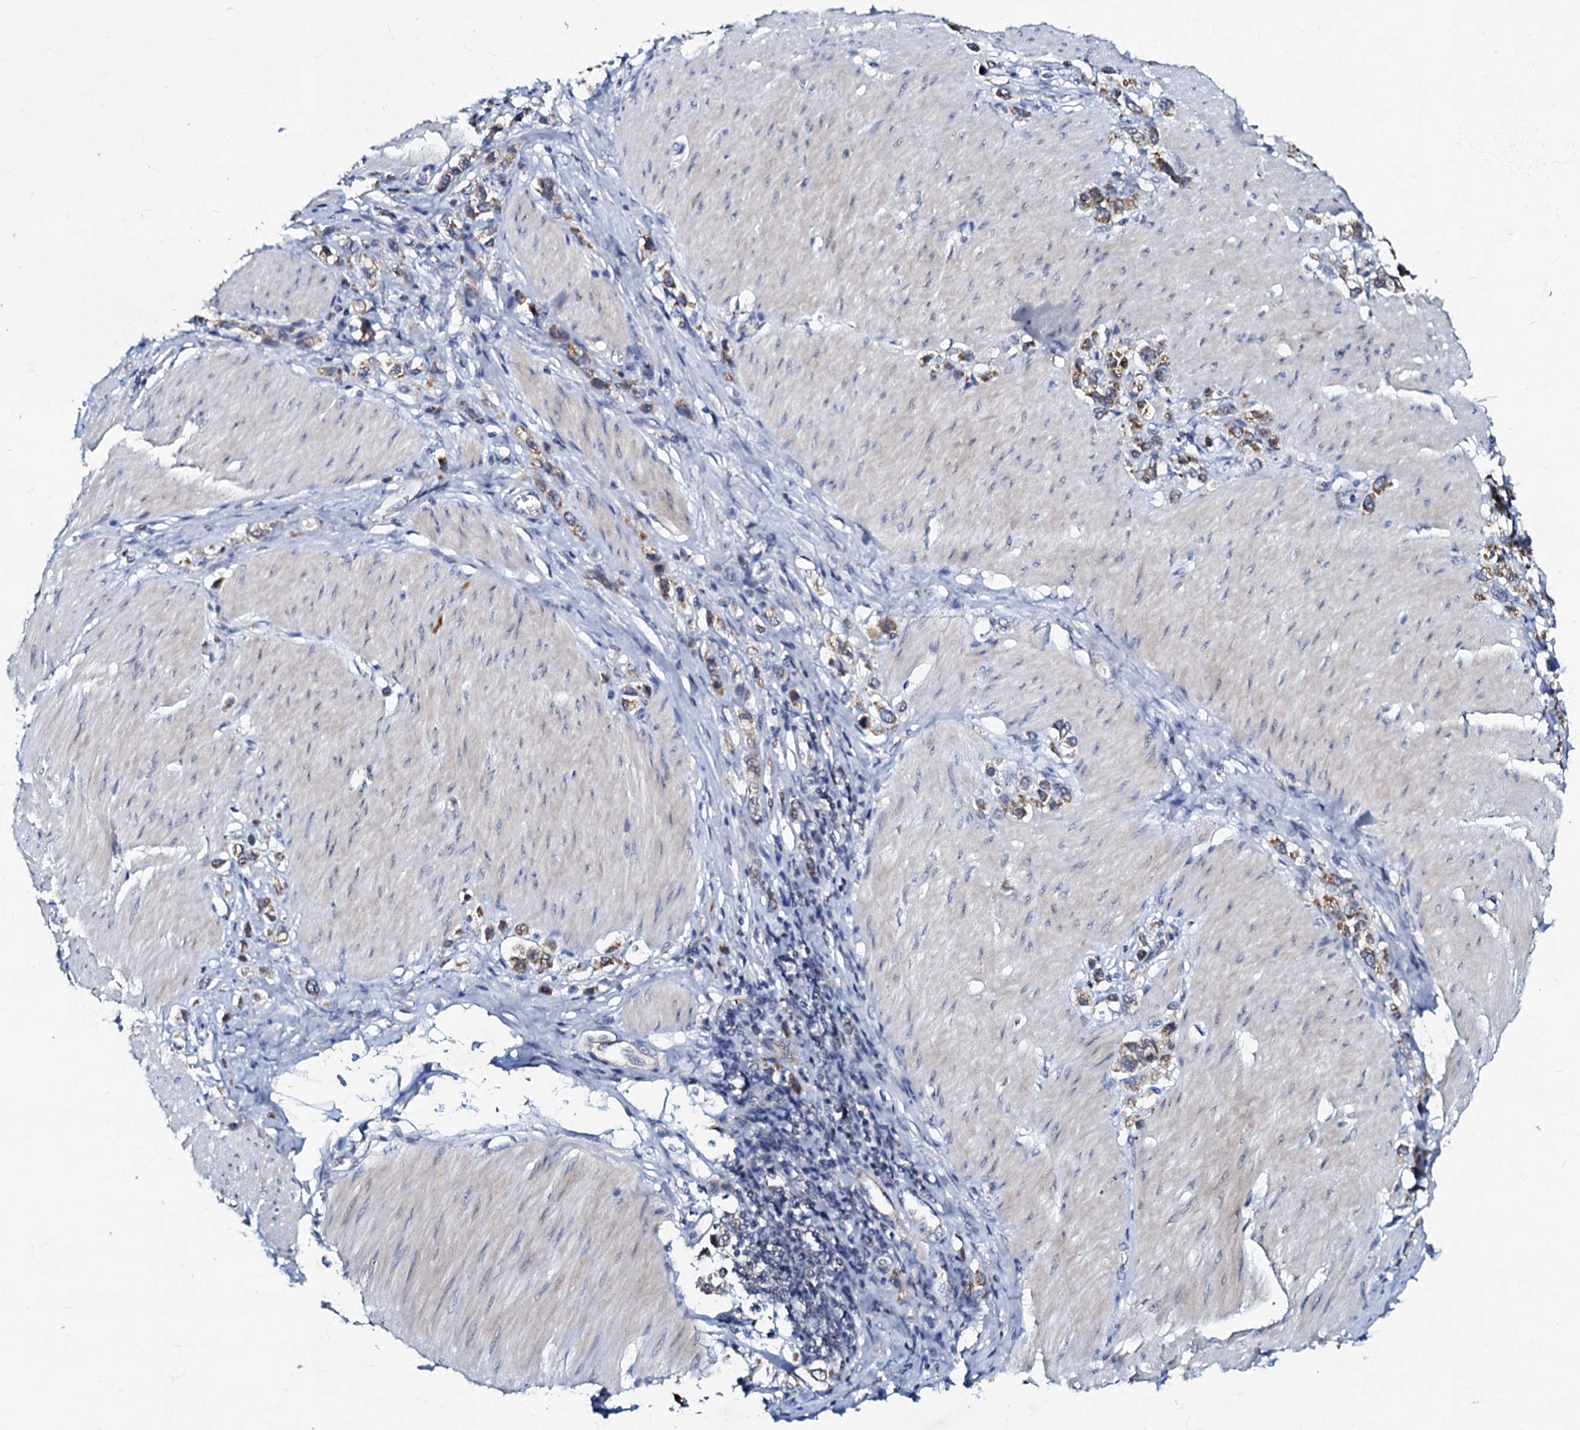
{"staining": {"intensity": "moderate", "quantity": ">75%", "location": "cytoplasmic/membranous"}, "tissue": "stomach cancer", "cell_type": "Tumor cells", "image_type": "cancer", "snomed": [{"axis": "morphology", "description": "Normal tissue, NOS"}, {"axis": "morphology", "description": "Adenocarcinoma, NOS"}, {"axis": "topography", "description": "Stomach, upper"}, {"axis": "topography", "description": "Stomach"}], "caption": "Tumor cells exhibit medium levels of moderate cytoplasmic/membranous staining in about >75% of cells in stomach cancer.", "gene": "MRPL51", "patient": {"sex": "female", "age": 65}}